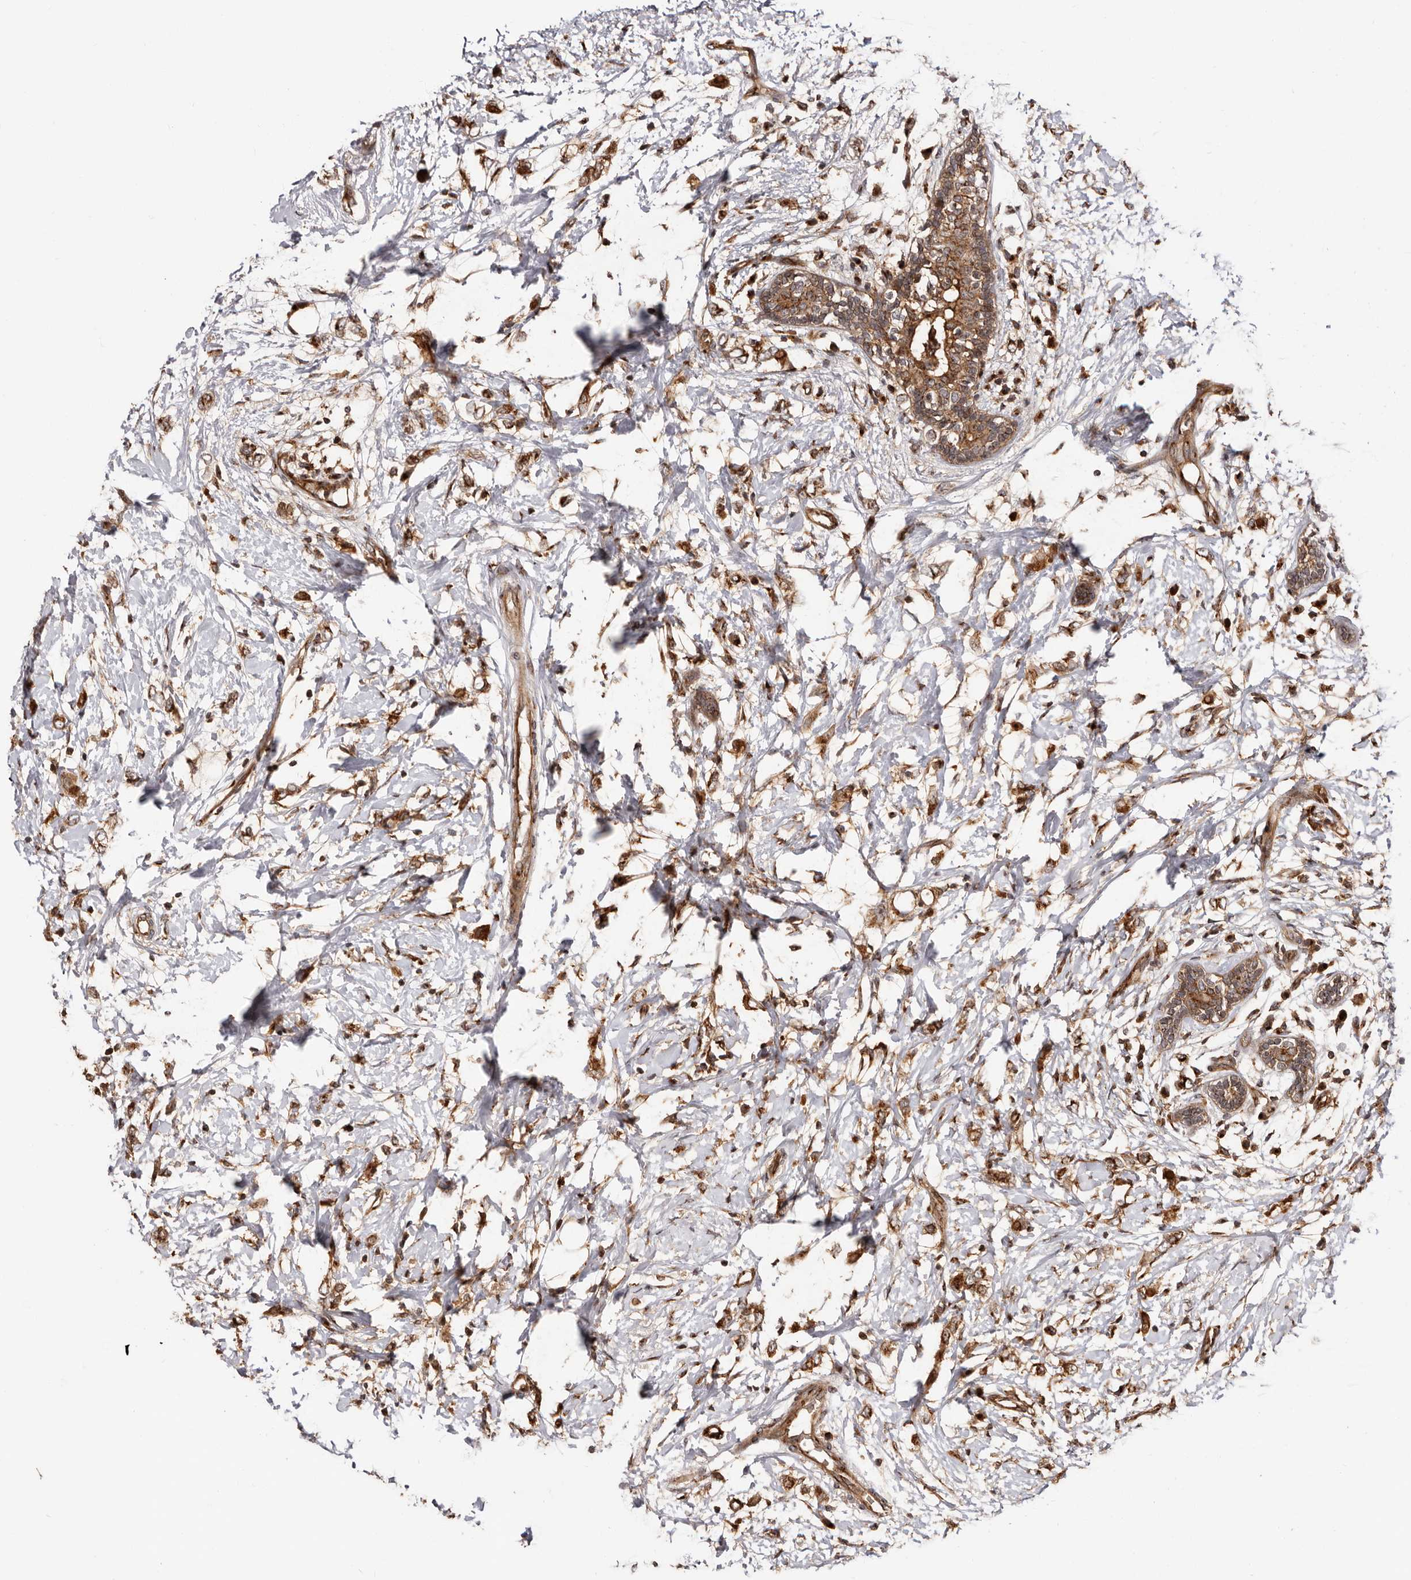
{"staining": {"intensity": "strong", "quantity": ">75%", "location": "cytoplasmic/membranous"}, "tissue": "breast cancer", "cell_type": "Tumor cells", "image_type": "cancer", "snomed": [{"axis": "morphology", "description": "Normal tissue, NOS"}, {"axis": "morphology", "description": "Lobular carcinoma"}, {"axis": "topography", "description": "Breast"}], "caption": "A high amount of strong cytoplasmic/membranous positivity is present in about >75% of tumor cells in breast cancer tissue. Using DAB (brown) and hematoxylin (blue) stains, captured at high magnification using brightfield microscopy.", "gene": "GPR27", "patient": {"sex": "female", "age": 47}}